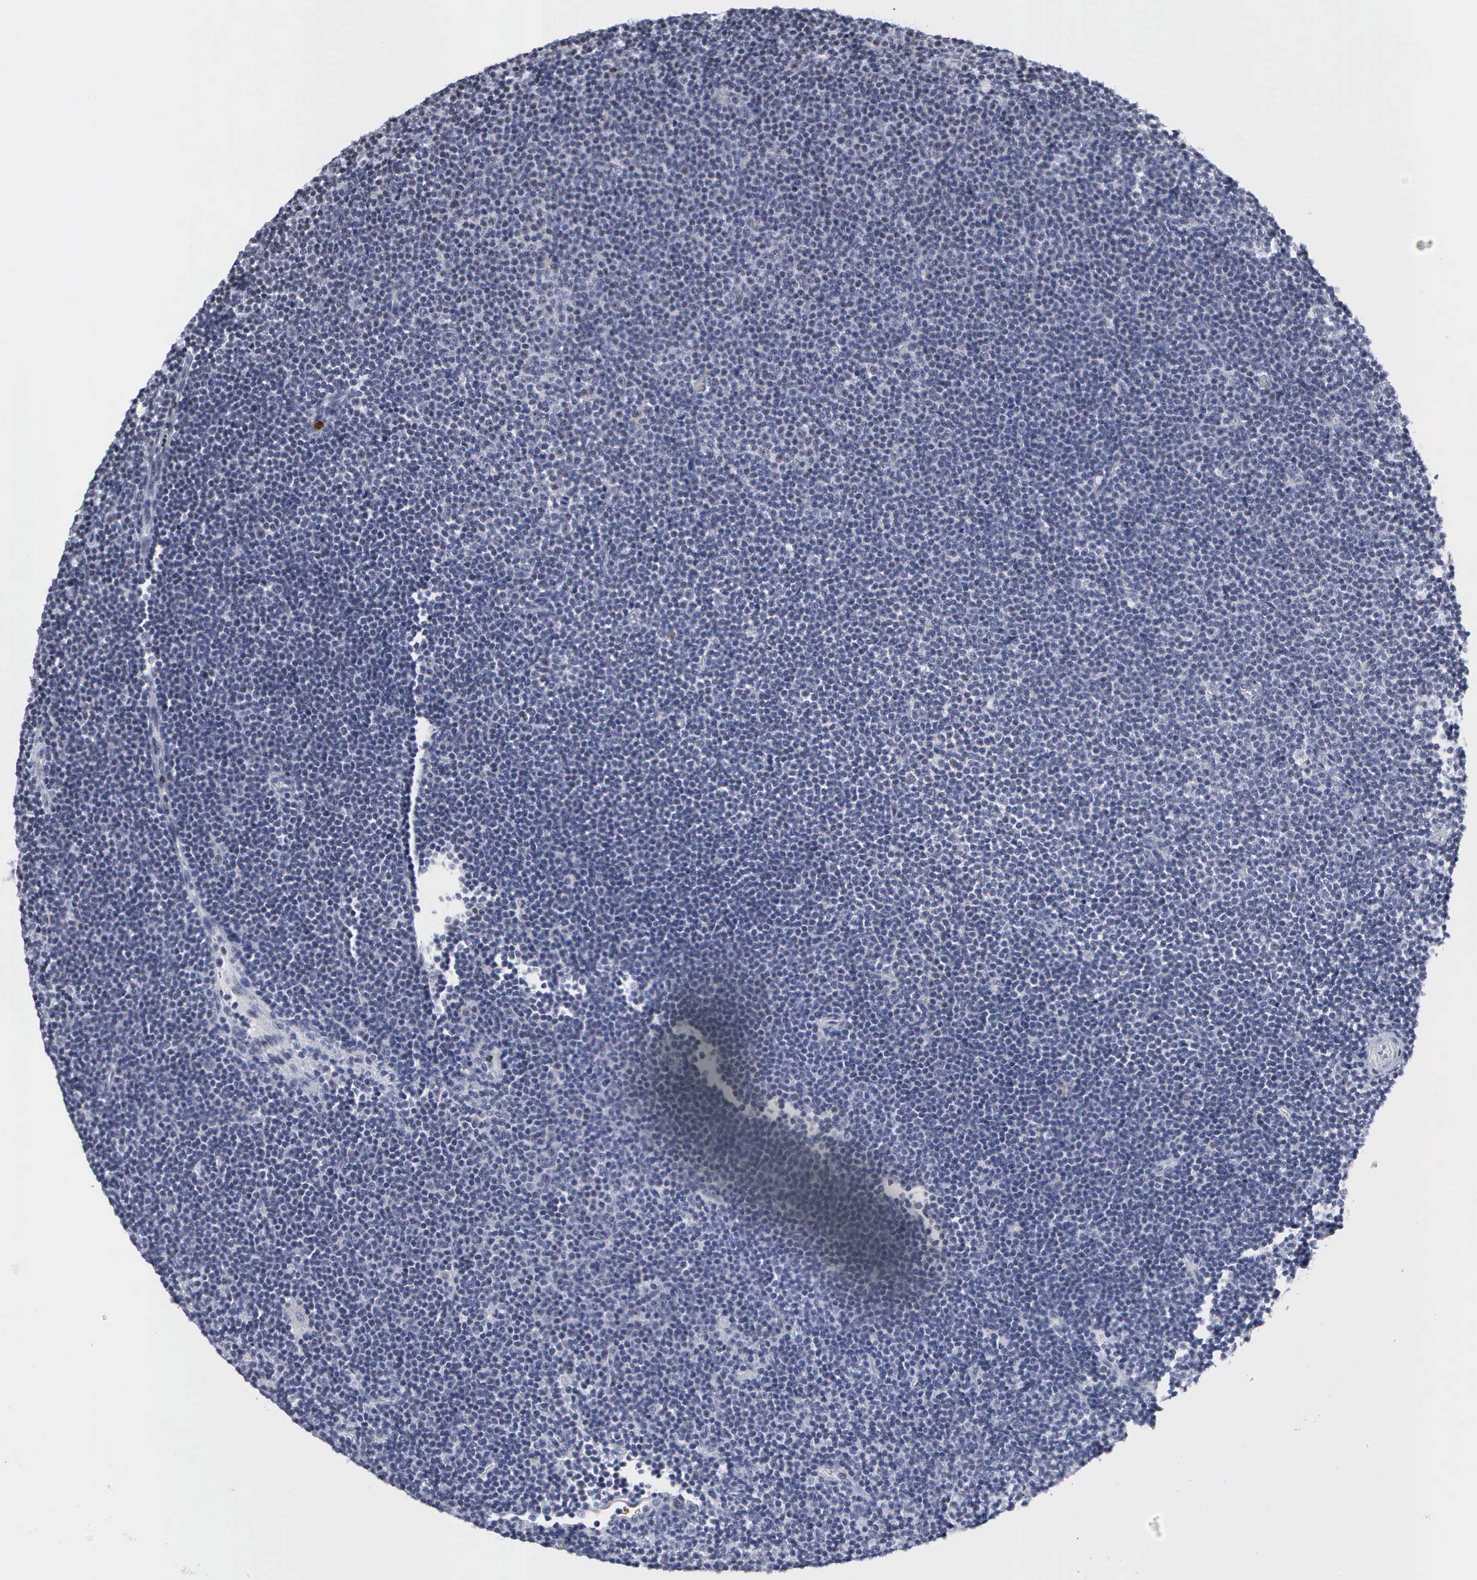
{"staining": {"intensity": "negative", "quantity": "none", "location": "none"}, "tissue": "lymphoma", "cell_type": "Tumor cells", "image_type": "cancer", "snomed": [{"axis": "morphology", "description": "Malignant lymphoma, non-Hodgkin's type, Low grade"}, {"axis": "topography", "description": "Lymph node"}], "caption": "The photomicrograph shows no staining of tumor cells in low-grade malignant lymphoma, non-Hodgkin's type.", "gene": "SPIN3", "patient": {"sex": "female", "age": 69}}